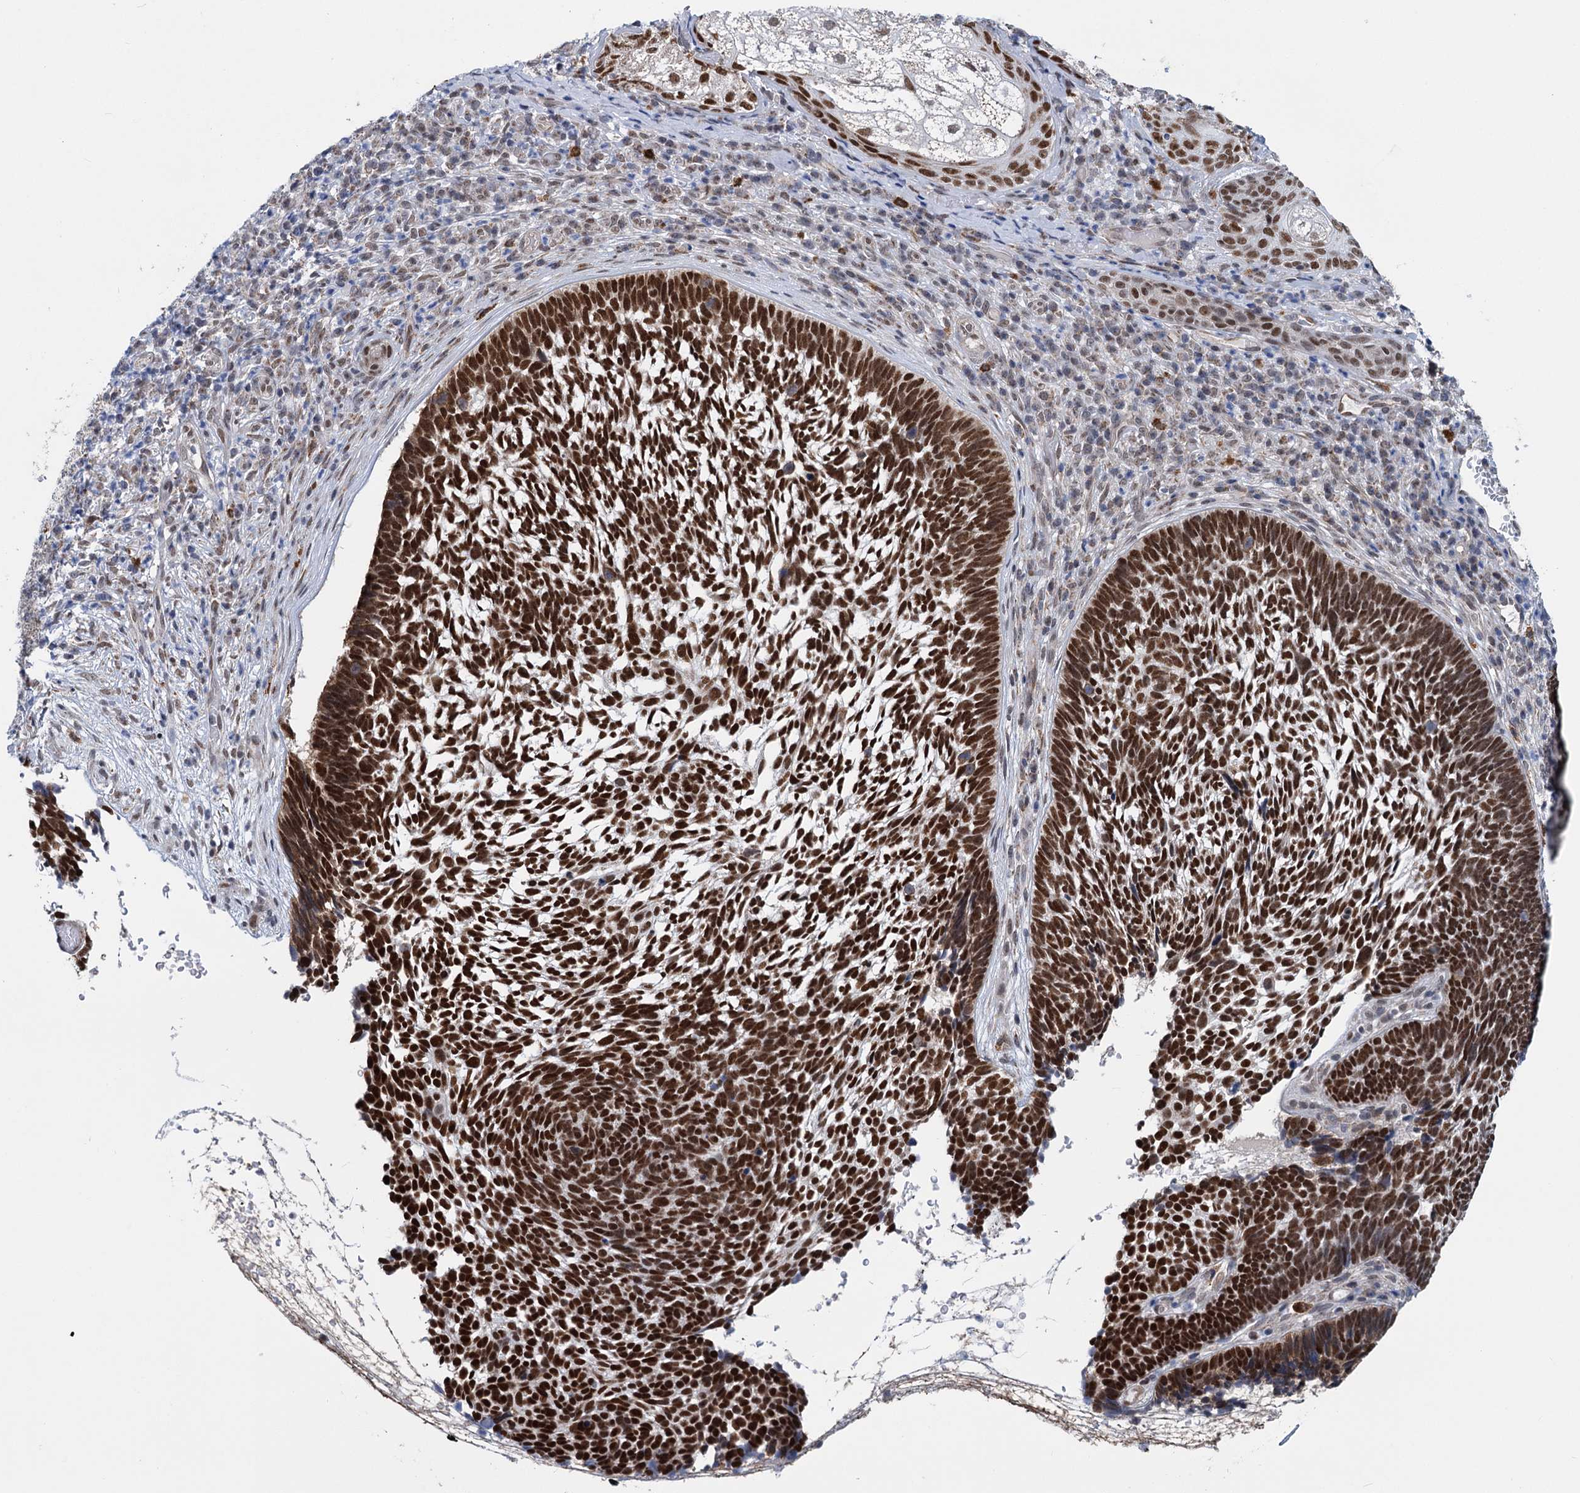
{"staining": {"intensity": "strong", "quantity": ">75%", "location": "nuclear"}, "tissue": "skin cancer", "cell_type": "Tumor cells", "image_type": "cancer", "snomed": [{"axis": "morphology", "description": "Basal cell carcinoma"}, {"axis": "topography", "description": "Skin"}], "caption": "Tumor cells exhibit strong nuclear staining in approximately >75% of cells in skin cancer (basal cell carcinoma). The staining was performed using DAB (3,3'-diaminobenzidine) to visualize the protein expression in brown, while the nuclei were stained in blue with hematoxylin (Magnification: 20x).", "gene": "MORN3", "patient": {"sex": "male", "age": 88}}